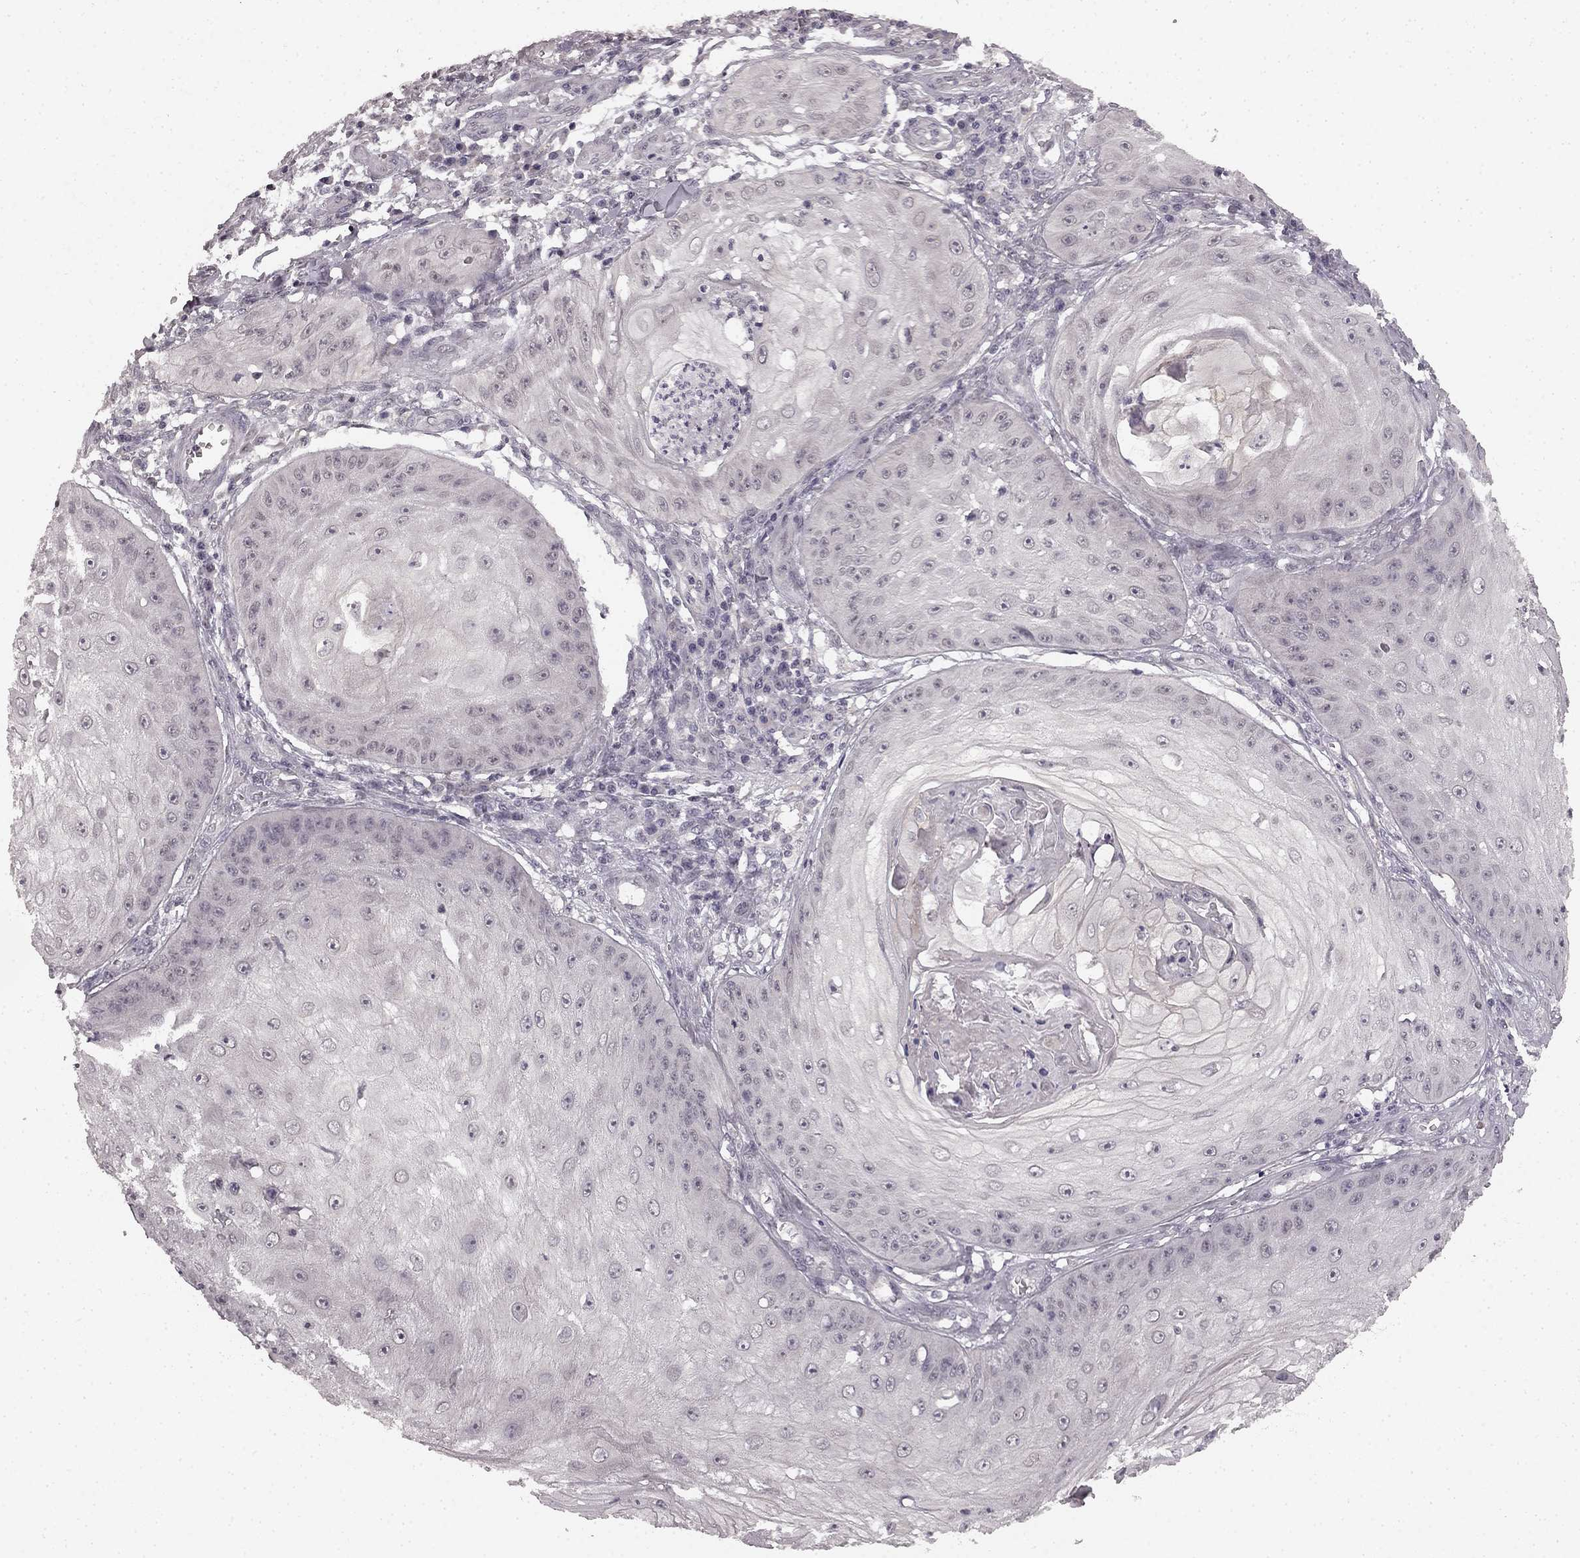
{"staining": {"intensity": "negative", "quantity": "none", "location": "none"}, "tissue": "skin cancer", "cell_type": "Tumor cells", "image_type": "cancer", "snomed": [{"axis": "morphology", "description": "Squamous cell carcinoma, NOS"}, {"axis": "topography", "description": "Skin"}], "caption": "This is a photomicrograph of immunohistochemistry (IHC) staining of skin cancer, which shows no positivity in tumor cells.", "gene": "HCN4", "patient": {"sex": "male", "age": 70}}